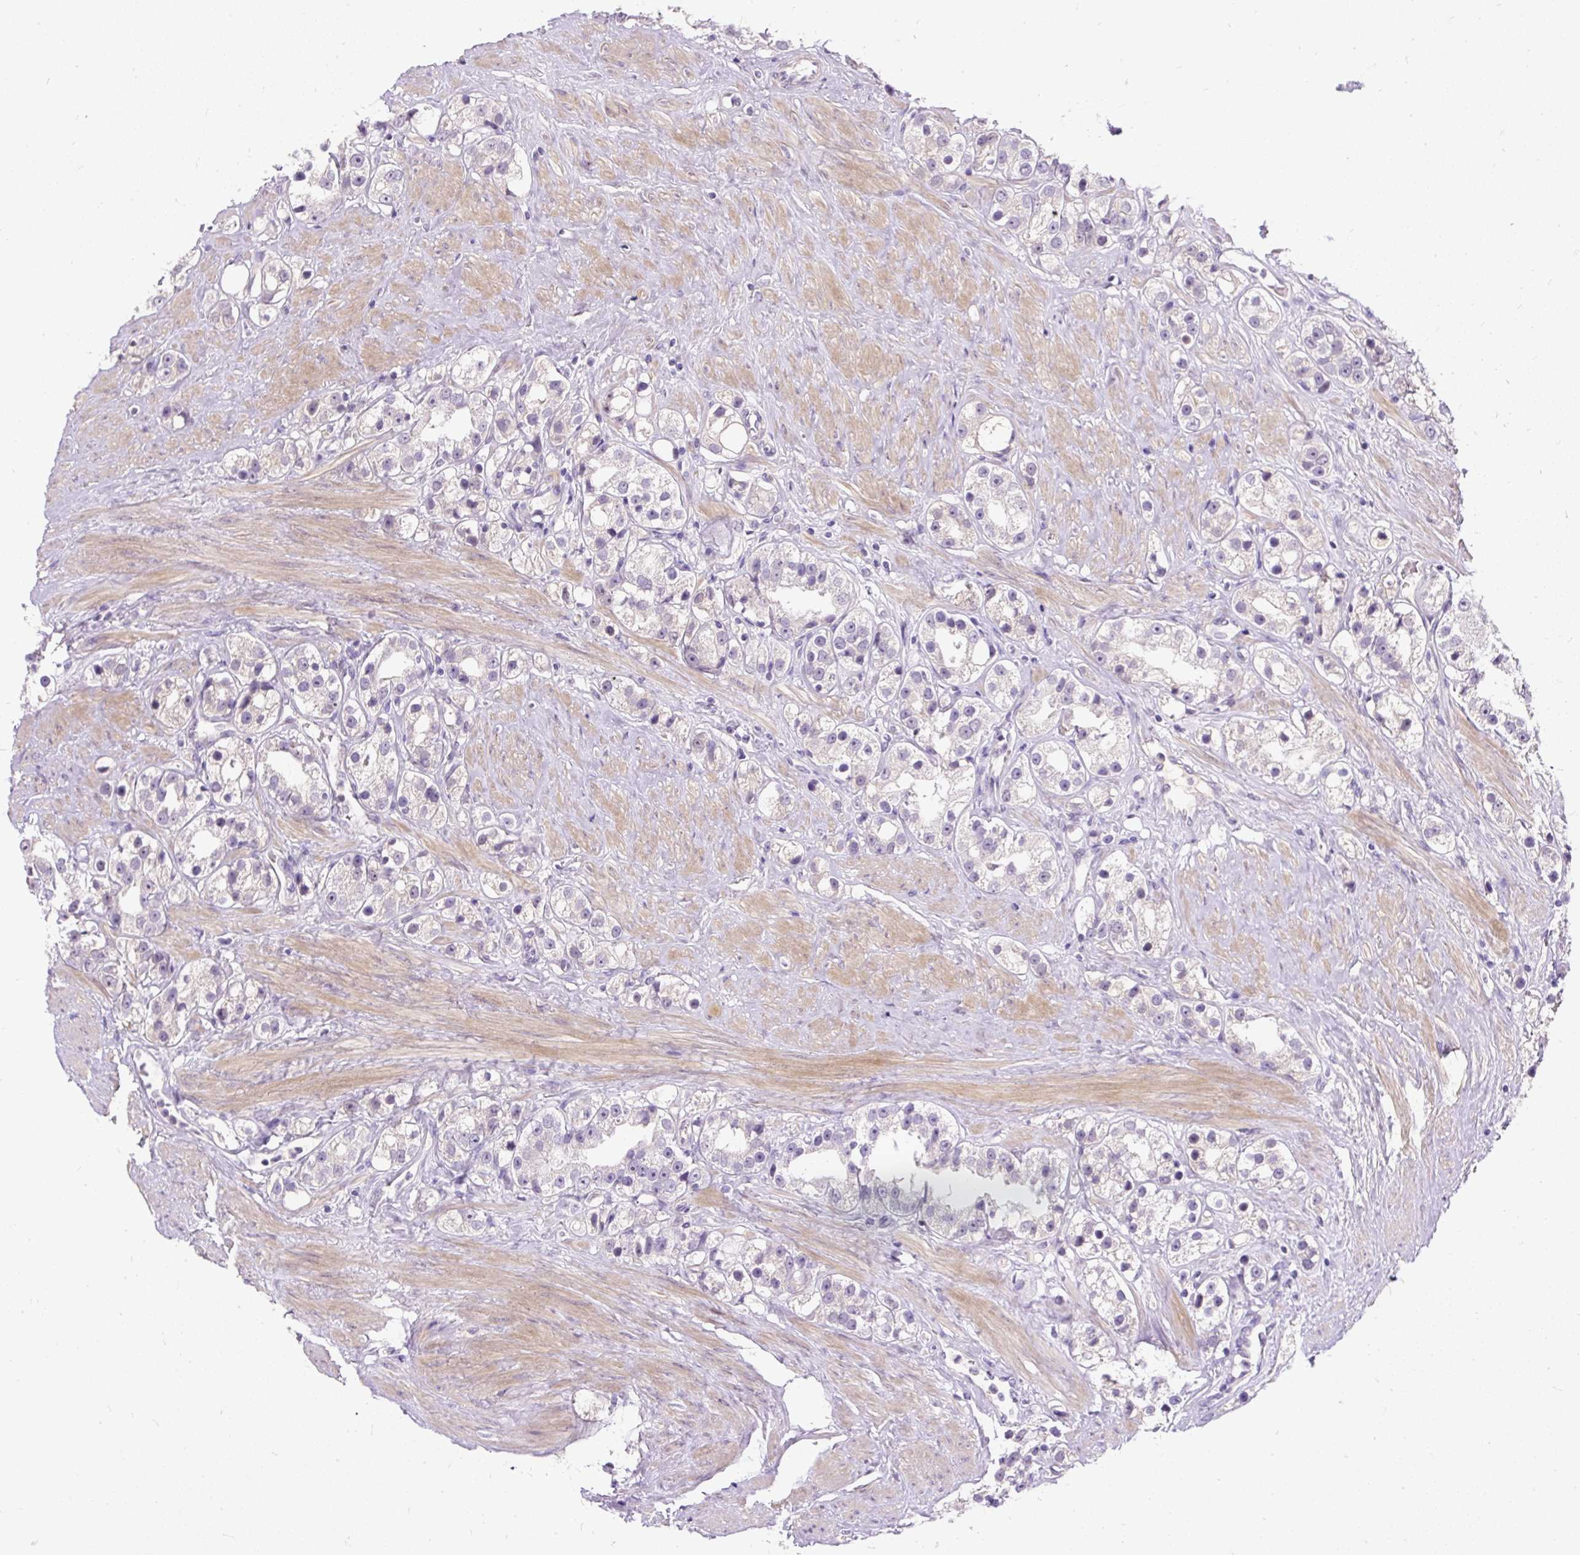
{"staining": {"intensity": "negative", "quantity": "none", "location": "none"}, "tissue": "prostate cancer", "cell_type": "Tumor cells", "image_type": "cancer", "snomed": [{"axis": "morphology", "description": "Adenocarcinoma, NOS"}, {"axis": "topography", "description": "Prostate"}], "caption": "A high-resolution photomicrograph shows immunohistochemistry staining of prostate cancer (adenocarcinoma), which shows no significant staining in tumor cells.", "gene": "KRTAP20-3", "patient": {"sex": "male", "age": 79}}